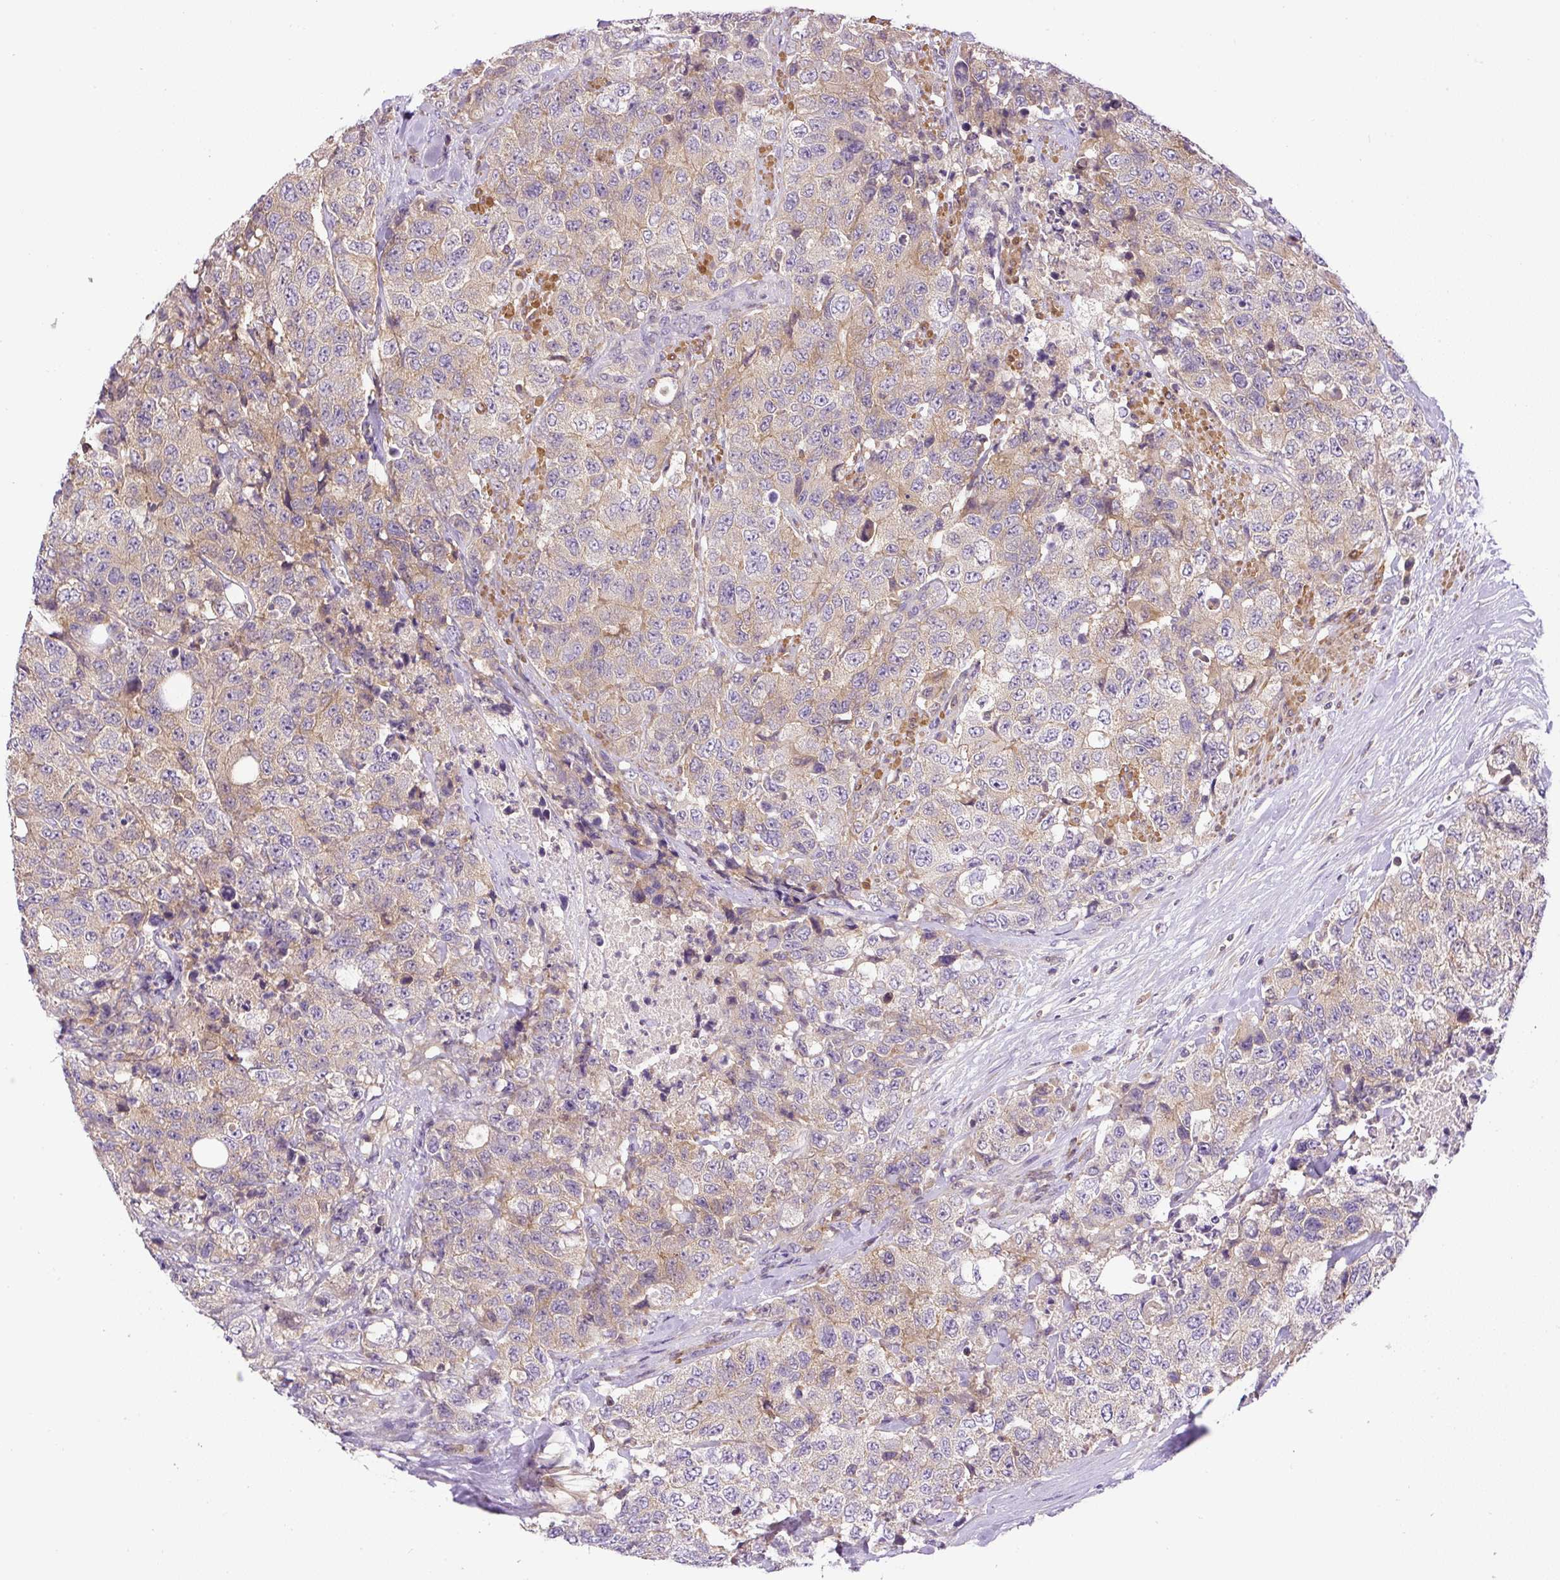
{"staining": {"intensity": "weak", "quantity": "25%-75%", "location": "cytoplasmic/membranous"}, "tissue": "urothelial cancer", "cell_type": "Tumor cells", "image_type": "cancer", "snomed": [{"axis": "morphology", "description": "Urothelial carcinoma, High grade"}, {"axis": "topography", "description": "Urinary bladder"}], "caption": "IHC photomicrograph of neoplastic tissue: urothelial carcinoma (high-grade) stained using immunohistochemistry shows low levels of weak protein expression localized specifically in the cytoplasmic/membranous of tumor cells, appearing as a cytoplasmic/membranous brown color.", "gene": "CCDC28A", "patient": {"sex": "female", "age": 78}}